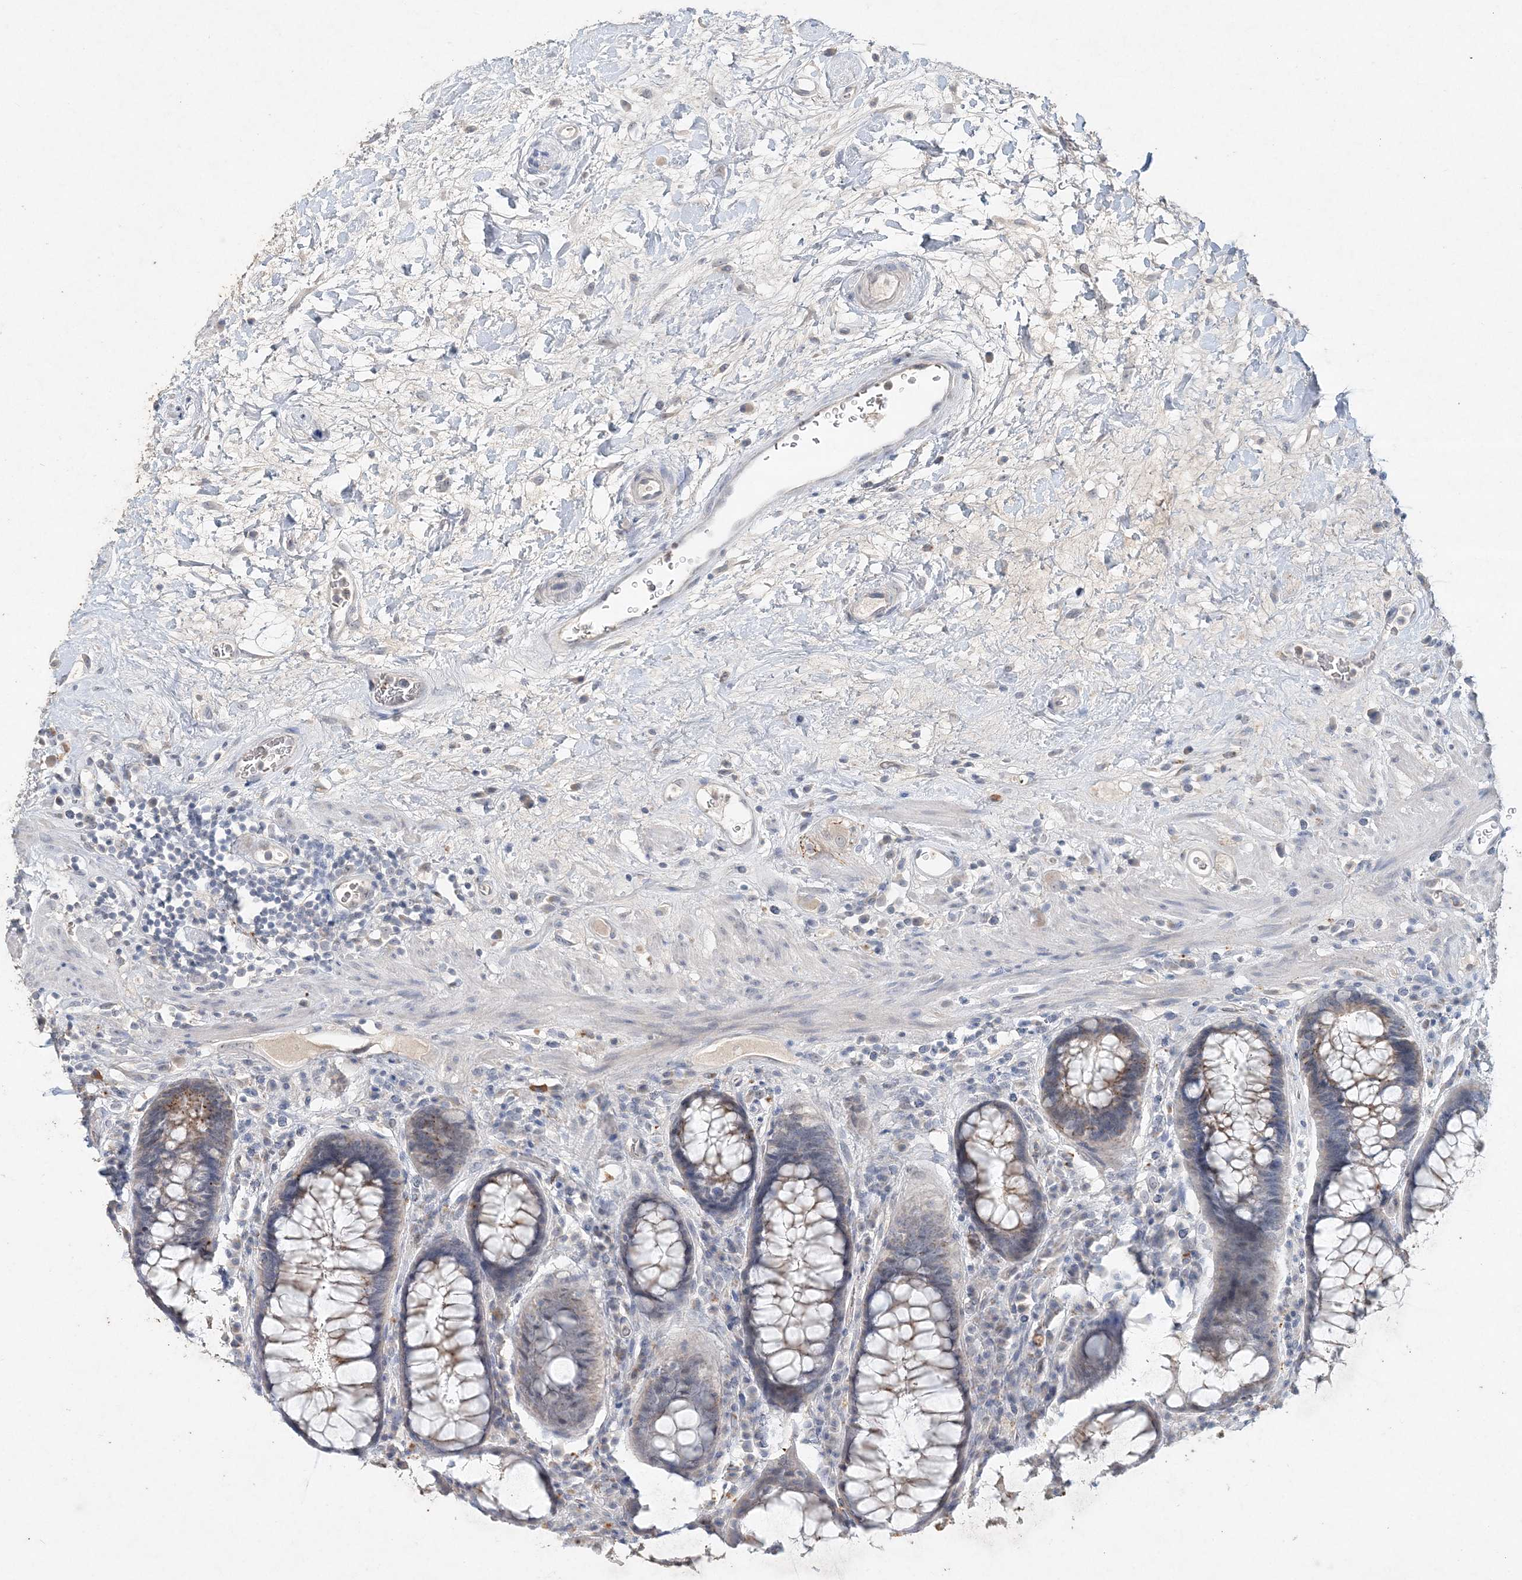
{"staining": {"intensity": "moderate", "quantity": "<25%", "location": "cytoplasmic/membranous"}, "tissue": "rectum", "cell_type": "Glandular cells", "image_type": "normal", "snomed": [{"axis": "morphology", "description": "Normal tissue, NOS"}, {"axis": "topography", "description": "Rectum"}], "caption": "Protein staining reveals moderate cytoplasmic/membranous expression in about <25% of glandular cells in benign rectum. (IHC, brightfield microscopy, high magnification).", "gene": "DNAH5", "patient": {"sex": "male", "age": 64}}